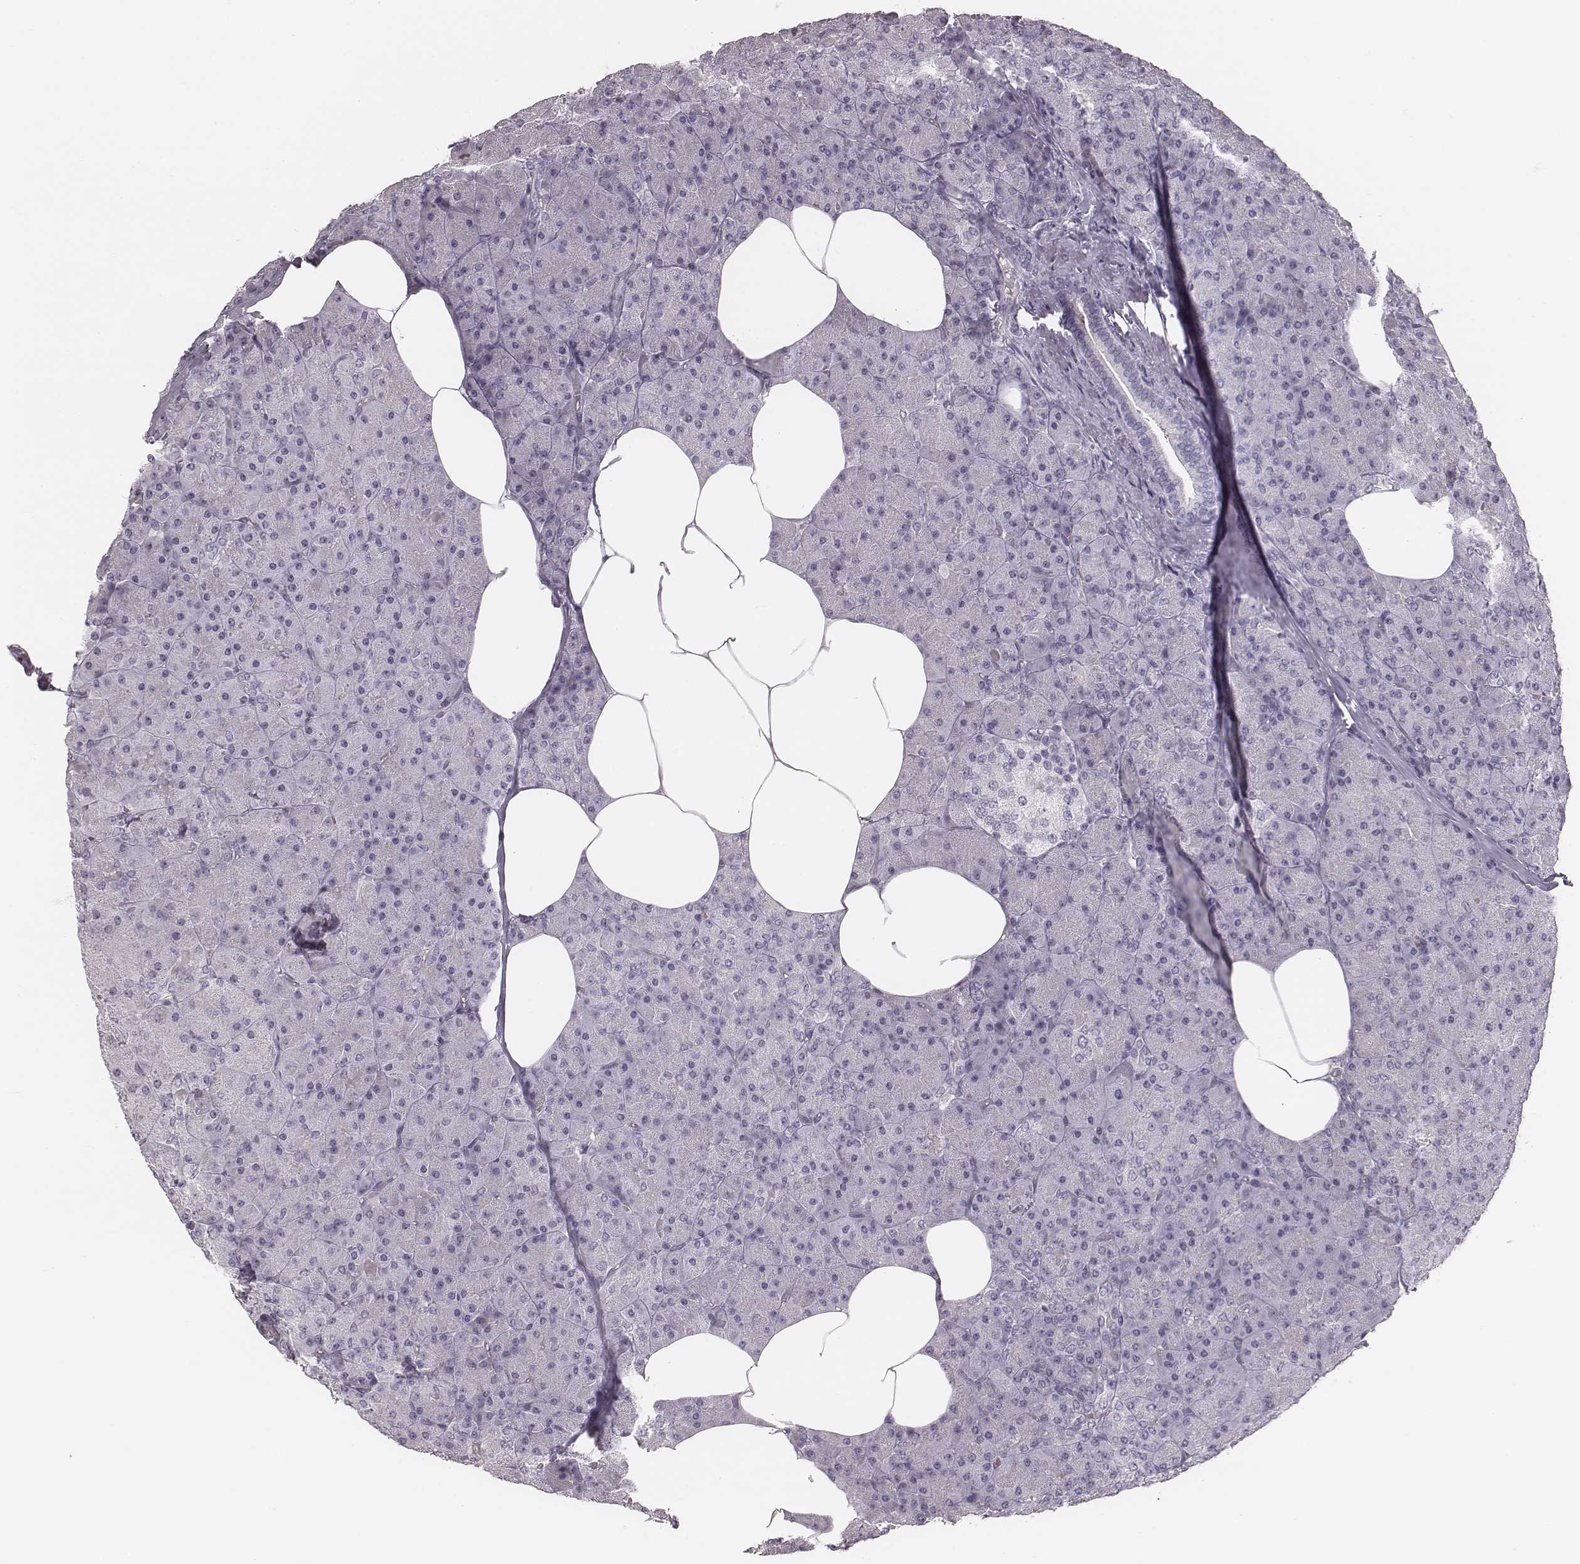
{"staining": {"intensity": "negative", "quantity": "none", "location": "none"}, "tissue": "pancreas", "cell_type": "Exocrine glandular cells", "image_type": "normal", "snomed": [{"axis": "morphology", "description": "Normal tissue, NOS"}, {"axis": "topography", "description": "Pancreas"}], "caption": "Micrograph shows no protein expression in exocrine glandular cells of unremarkable pancreas. (Stains: DAB immunohistochemistry (IHC) with hematoxylin counter stain, Microscopy: brightfield microscopy at high magnification).", "gene": "S100Z", "patient": {"sex": "female", "age": 45}}